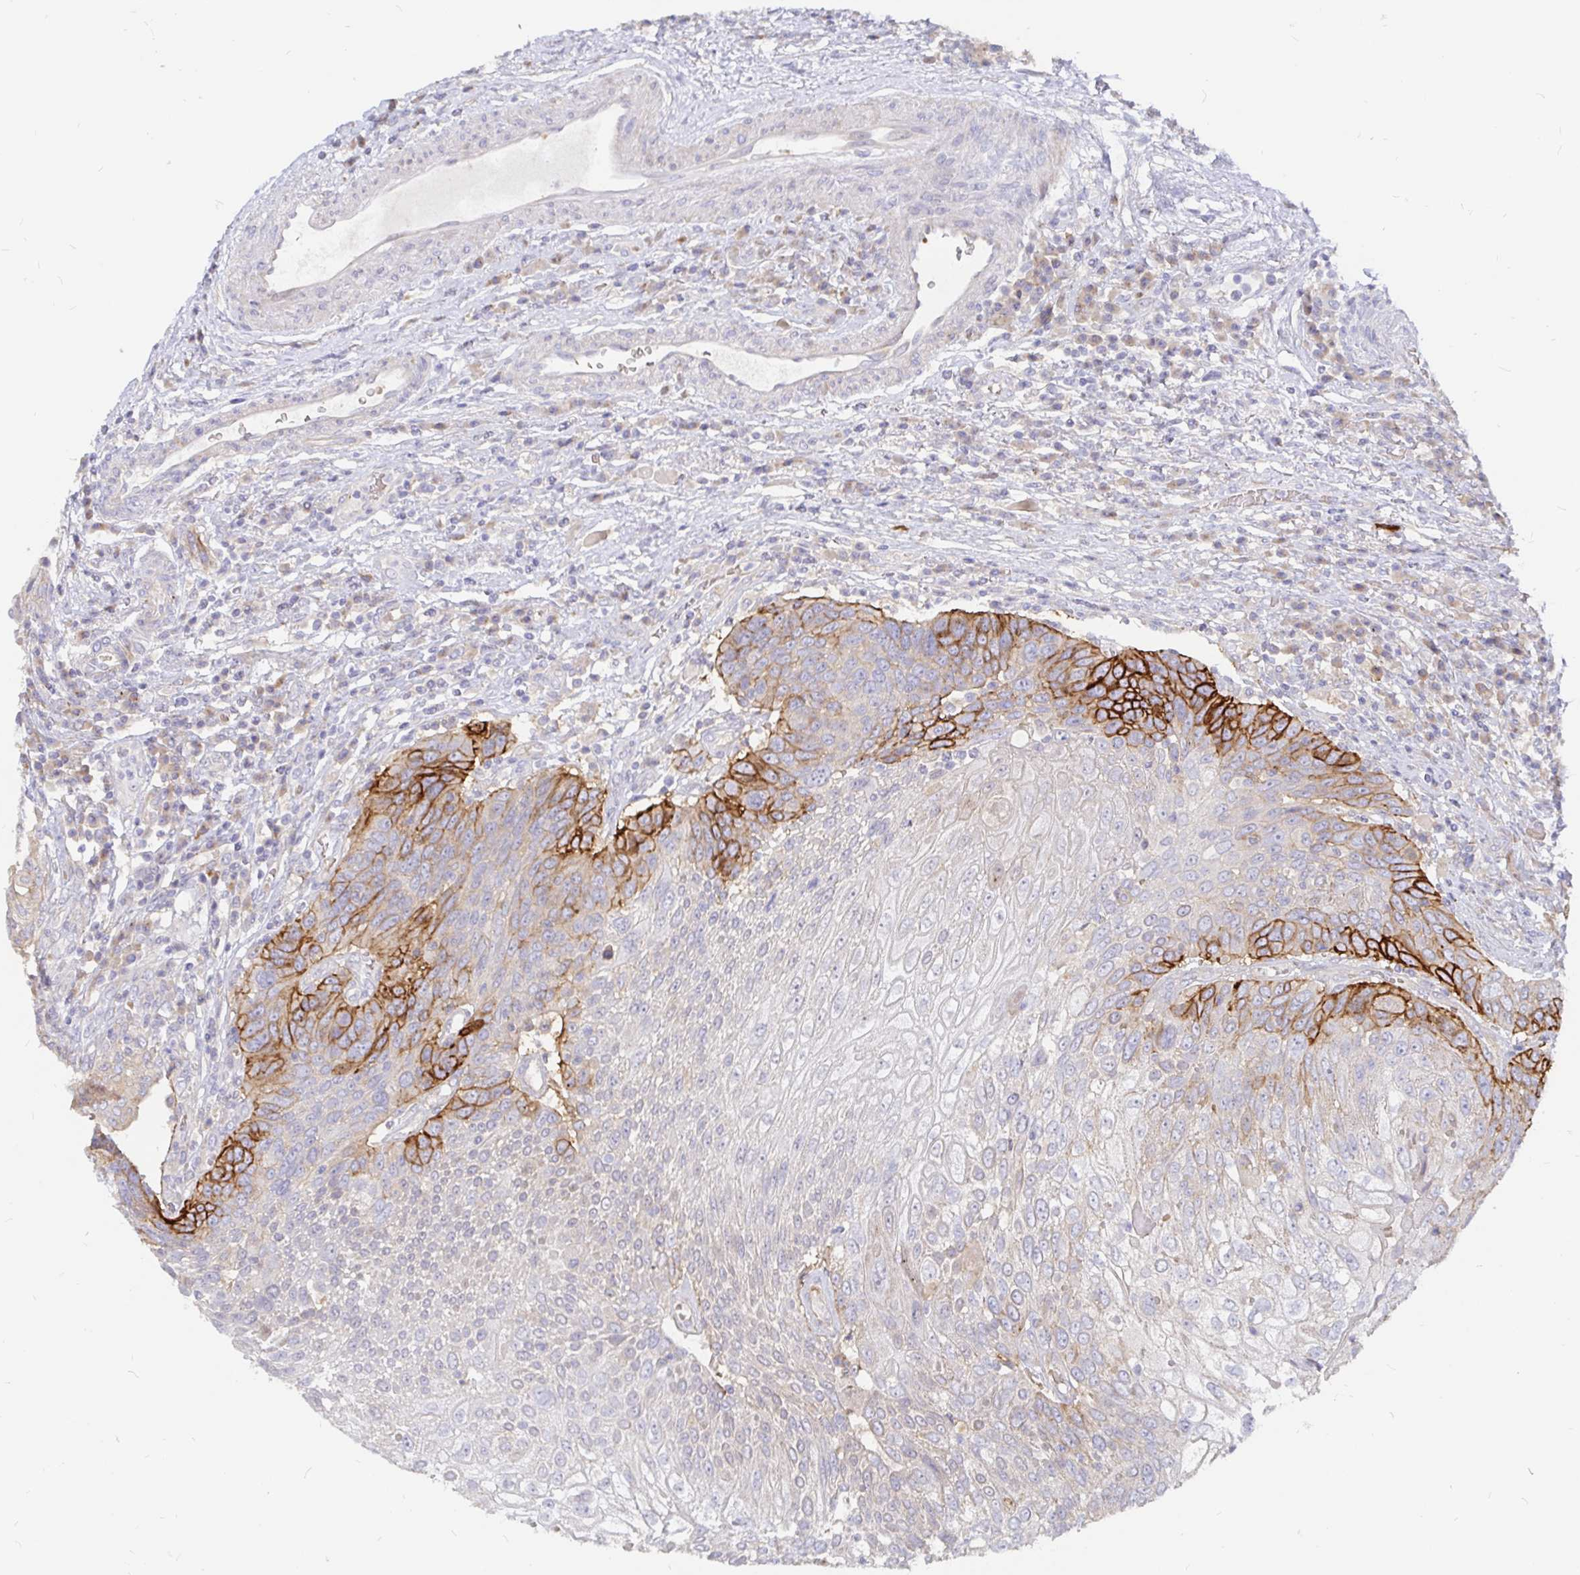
{"staining": {"intensity": "strong", "quantity": "<25%", "location": "cytoplasmic/membranous"}, "tissue": "urothelial cancer", "cell_type": "Tumor cells", "image_type": "cancer", "snomed": [{"axis": "morphology", "description": "Urothelial carcinoma, High grade"}, {"axis": "topography", "description": "Urinary bladder"}], "caption": "A histopathology image of human urothelial cancer stained for a protein displays strong cytoplasmic/membranous brown staining in tumor cells. The staining is performed using DAB brown chromogen to label protein expression. The nuclei are counter-stained blue using hematoxylin.", "gene": "KCTD19", "patient": {"sex": "female", "age": 70}}